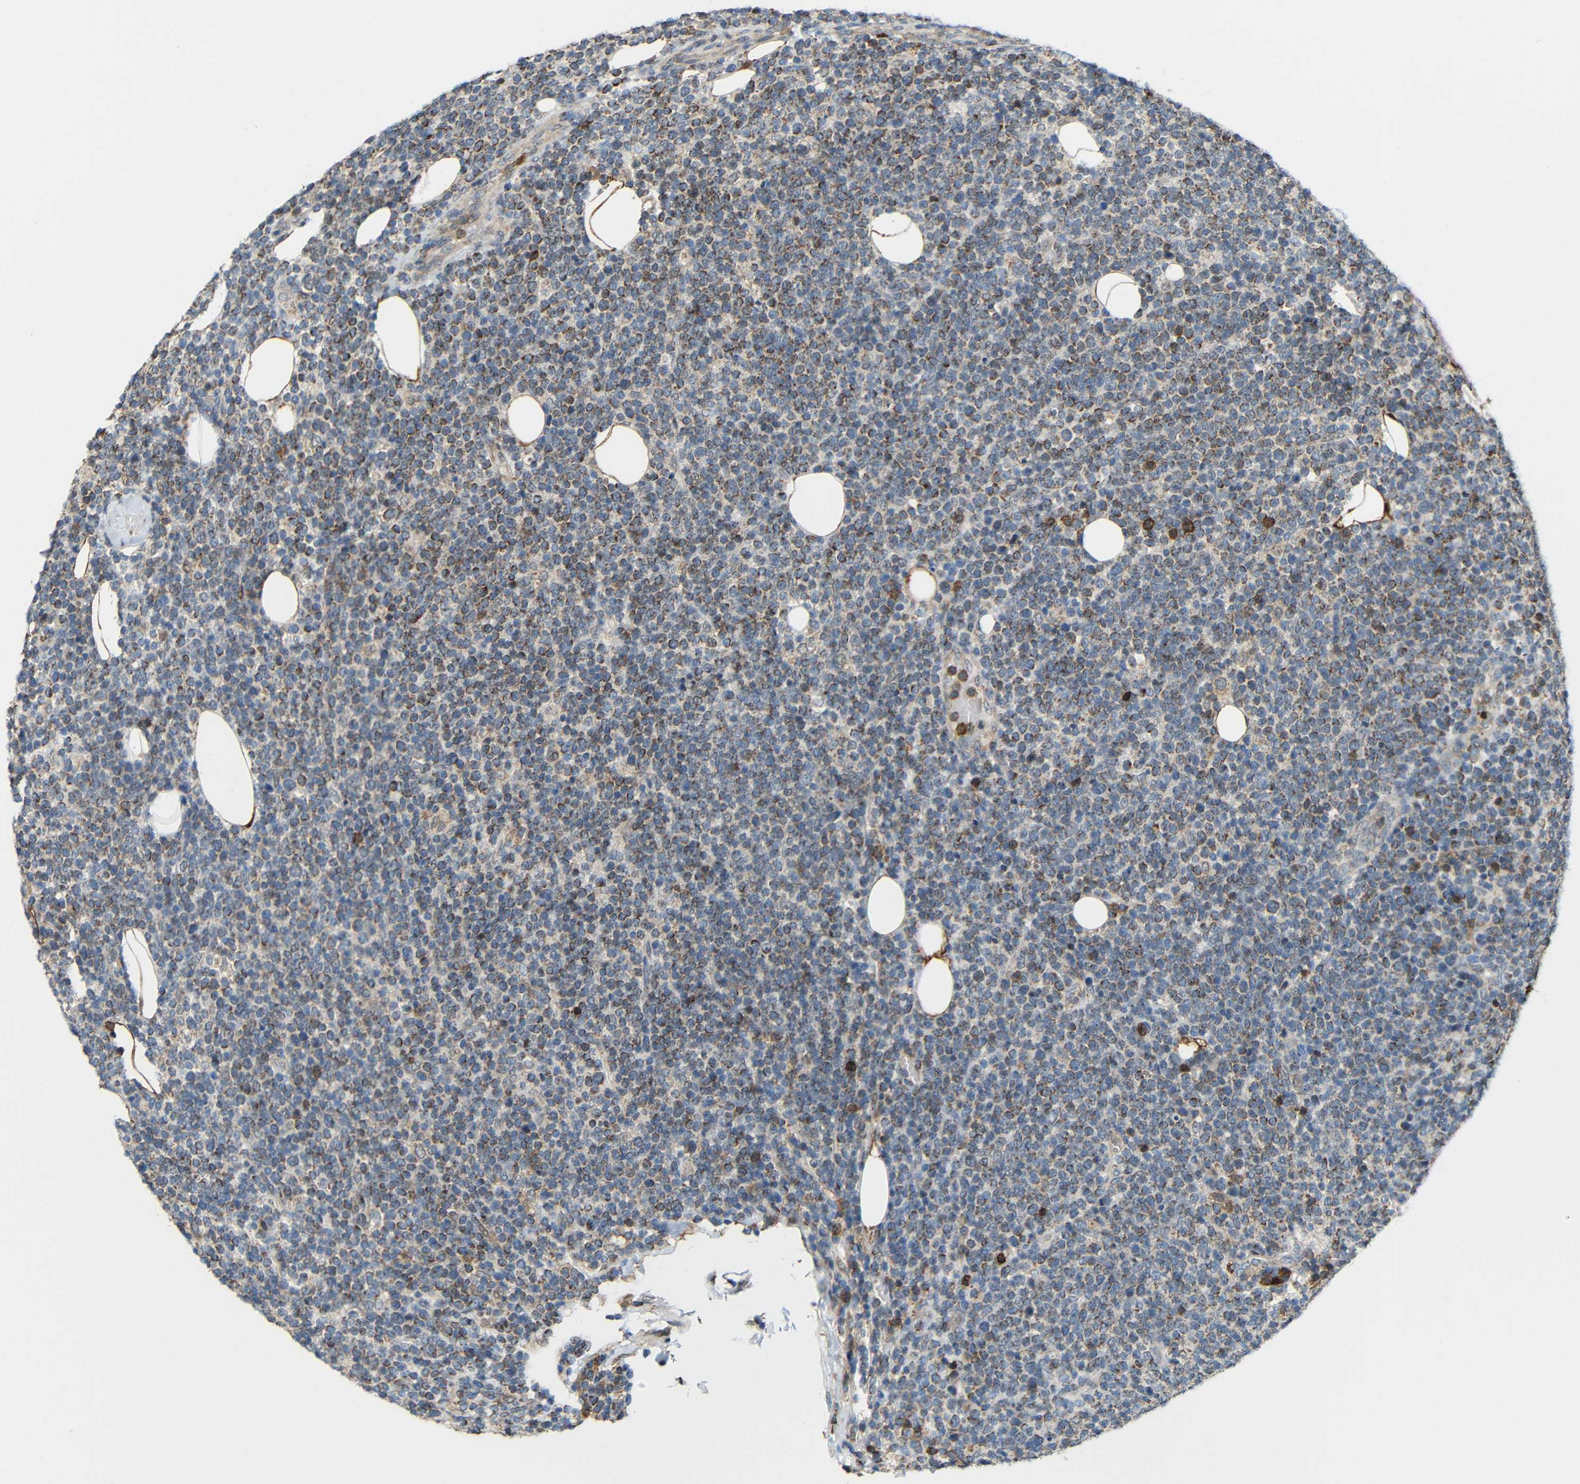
{"staining": {"intensity": "moderate", "quantity": "25%-75%", "location": "cytoplasmic/membranous"}, "tissue": "lymphoma", "cell_type": "Tumor cells", "image_type": "cancer", "snomed": [{"axis": "morphology", "description": "Malignant lymphoma, non-Hodgkin's type, High grade"}, {"axis": "topography", "description": "Lymph node"}], "caption": "Protein expression analysis of human lymphoma reveals moderate cytoplasmic/membranous staining in approximately 25%-75% of tumor cells.", "gene": "C1GALT1", "patient": {"sex": "male", "age": 61}}